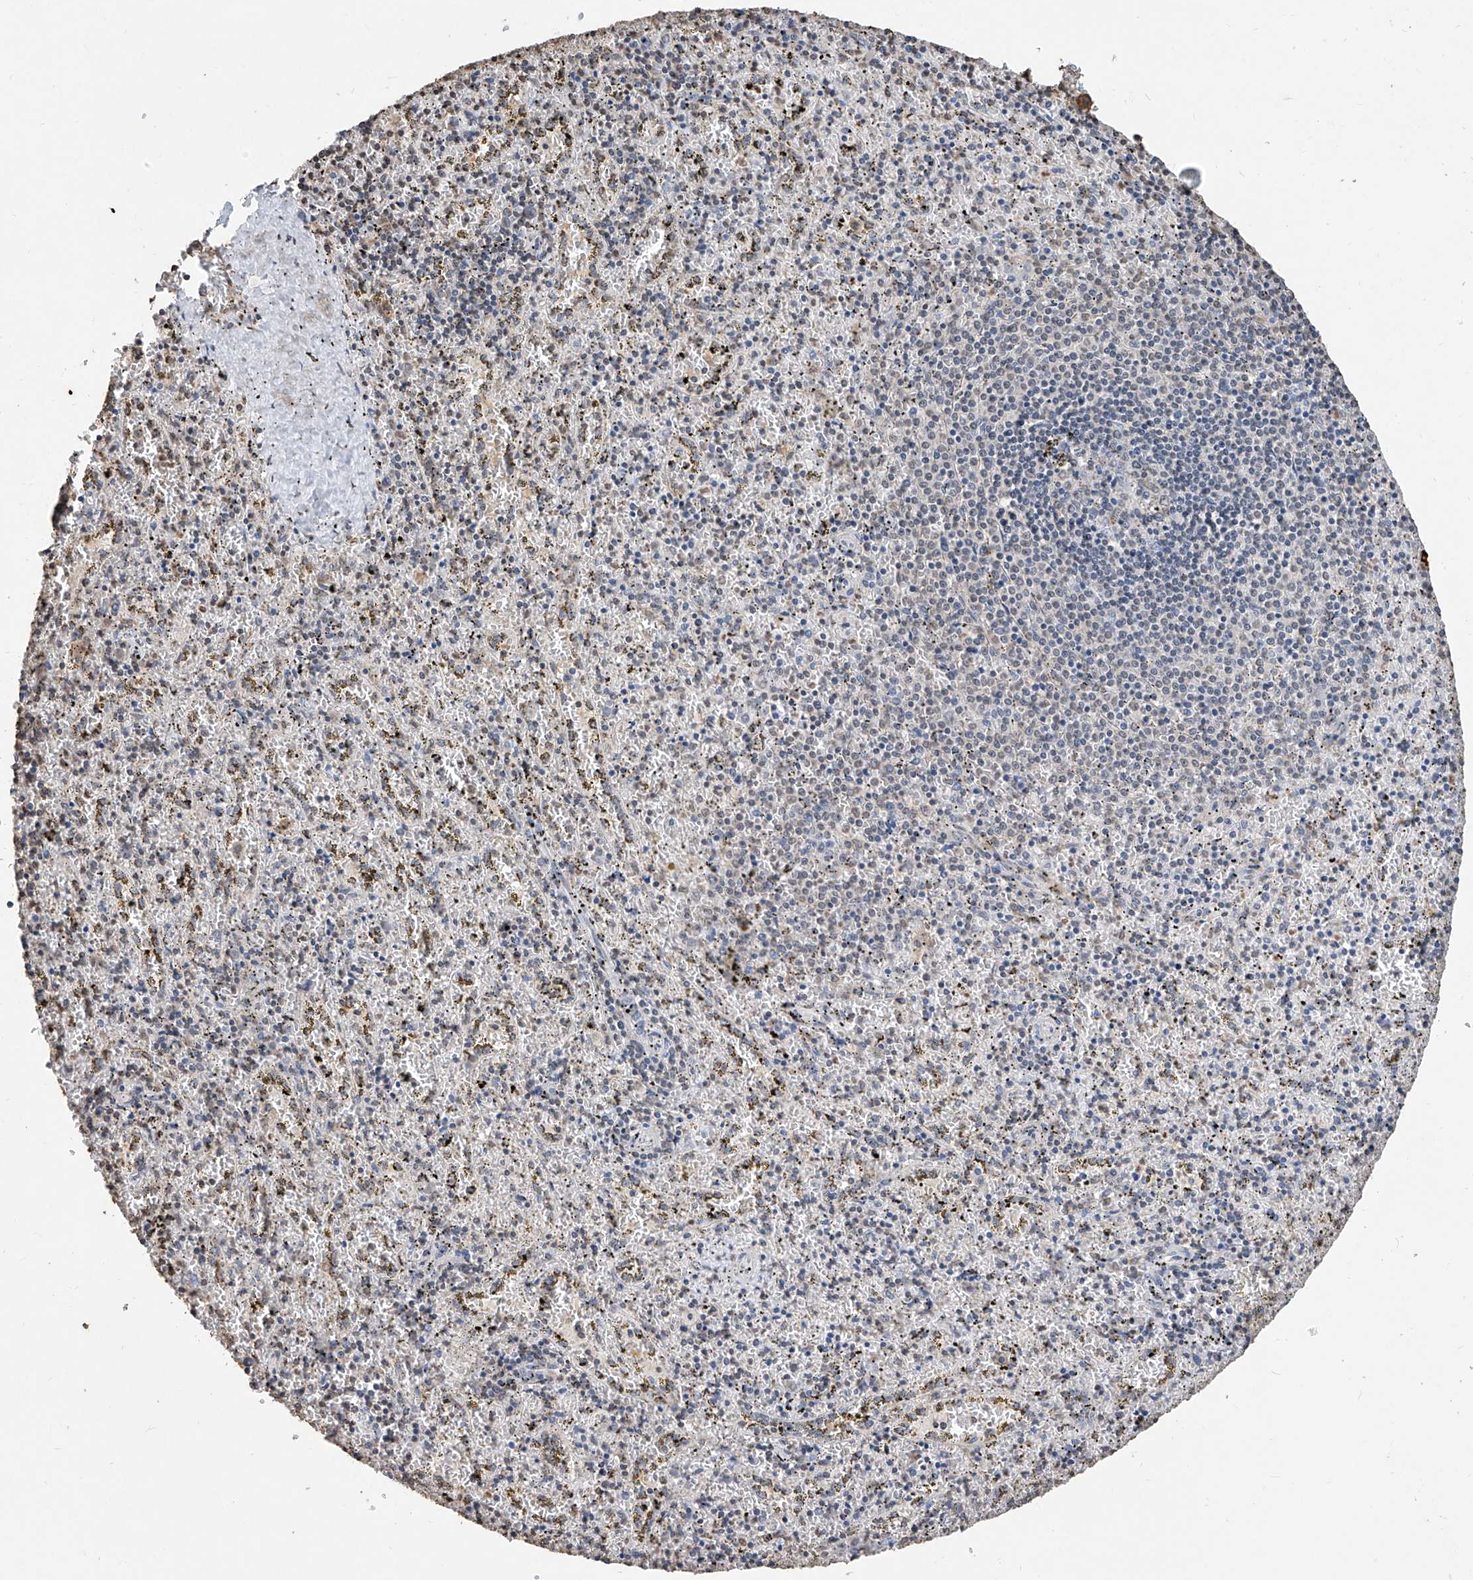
{"staining": {"intensity": "negative", "quantity": "none", "location": "none"}, "tissue": "spleen", "cell_type": "Cells in red pulp", "image_type": "normal", "snomed": [{"axis": "morphology", "description": "Normal tissue, NOS"}, {"axis": "topography", "description": "Spleen"}], "caption": "This histopathology image is of normal spleen stained with IHC to label a protein in brown with the nuclei are counter-stained blue. There is no positivity in cells in red pulp. (Stains: DAB (3,3'-diaminobenzidine) immunohistochemistry with hematoxylin counter stain, Microscopy: brightfield microscopy at high magnification).", "gene": "RP9", "patient": {"sex": "male", "age": 11}}